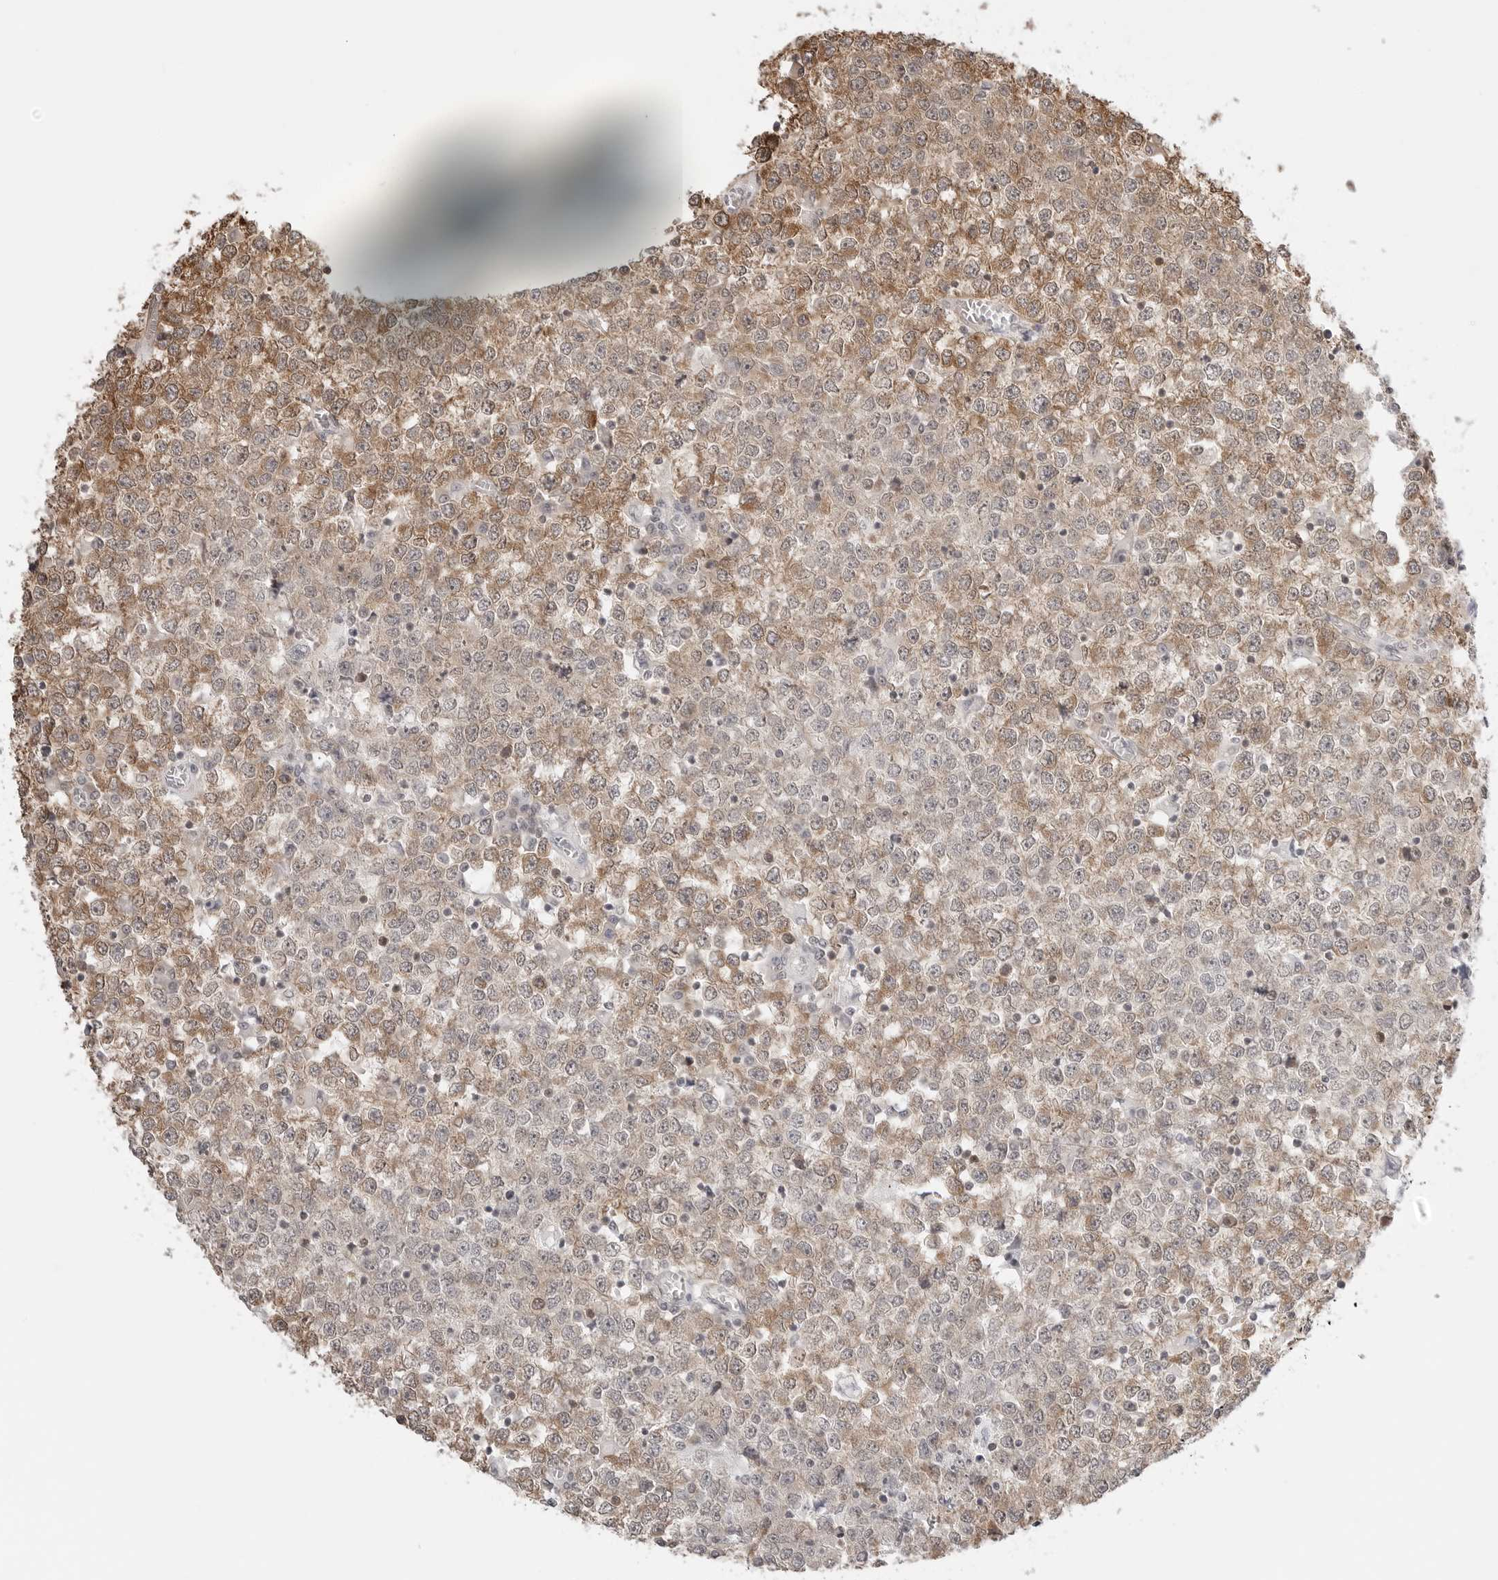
{"staining": {"intensity": "moderate", "quantity": "25%-75%", "location": "cytoplasmic/membranous"}, "tissue": "testis cancer", "cell_type": "Tumor cells", "image_type": "cancer", "snomed": [{"axis": "morphology", "description": "Seminoma, NOS"}, {"axis": "topography", "description": "Testis"}], "caption": "Moderate cytoplasmic/membranous staining for a protein is appreciated in about 25%-75% of tumor cells of testis cancer using immunohistochemistry.", "gene": "NUDC", "patient": {"sex": "male", "age": 65}}